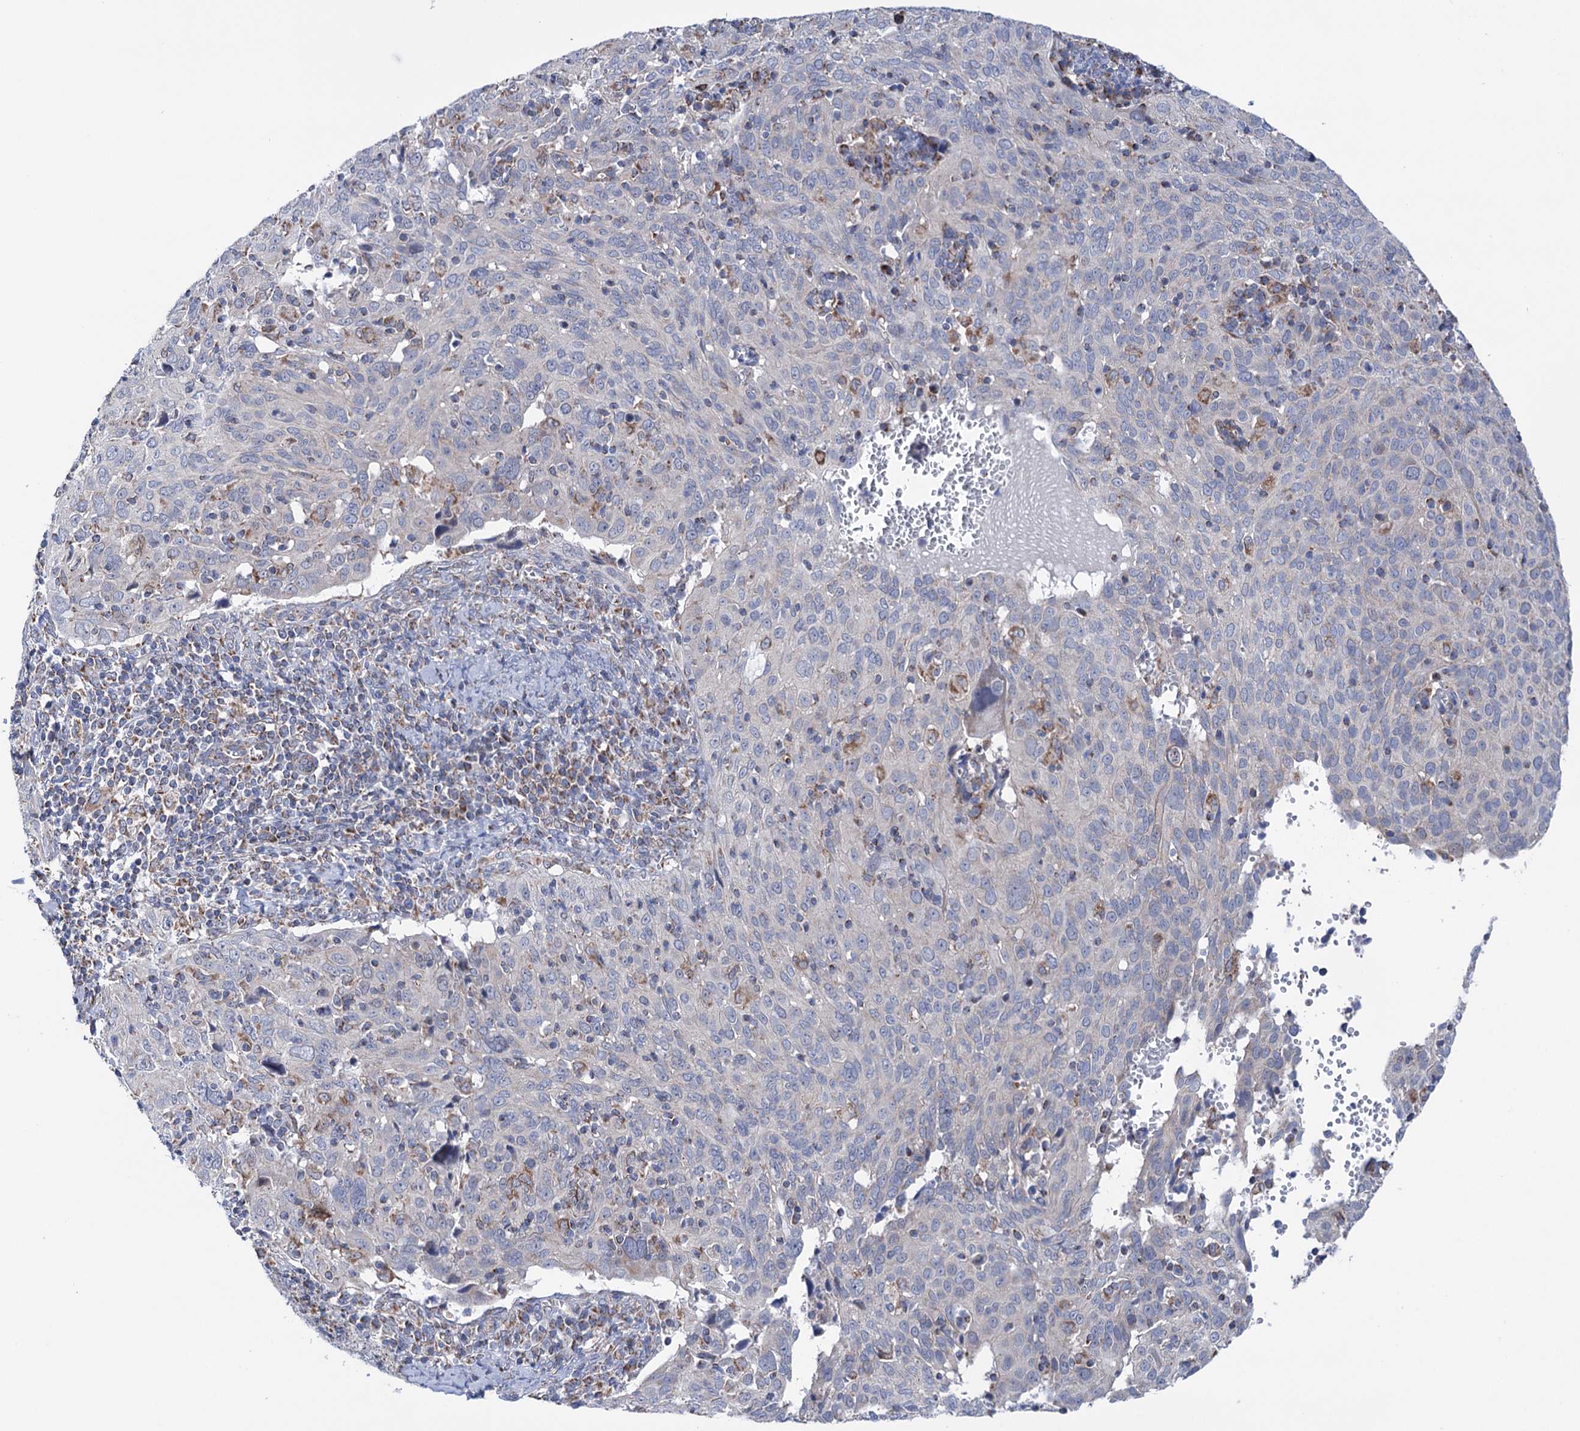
{"staining": {"intensity": "negative", "quantity": "none", "location": "none"}, "tissue": "cervical cancer", "cell_type": "Tumor cells", "image_type": "cancer", "snomed": [{"axis": "morphology", "description": "Squamous cell carcinoma, NOS"}, {"axis": "topography", "description": "Cervix"}], "caption": "Immunohistochemistry (IHC) of human cervical cancer displays no expression in tumor cells. (DAB (3,3'-diaminobenzidine) immunohistochemistry (IHC) visualized using brightfield microscopy, high magnification).", "gene": "SUCLA2", "patient": {"sex": "female", "age": 31}}